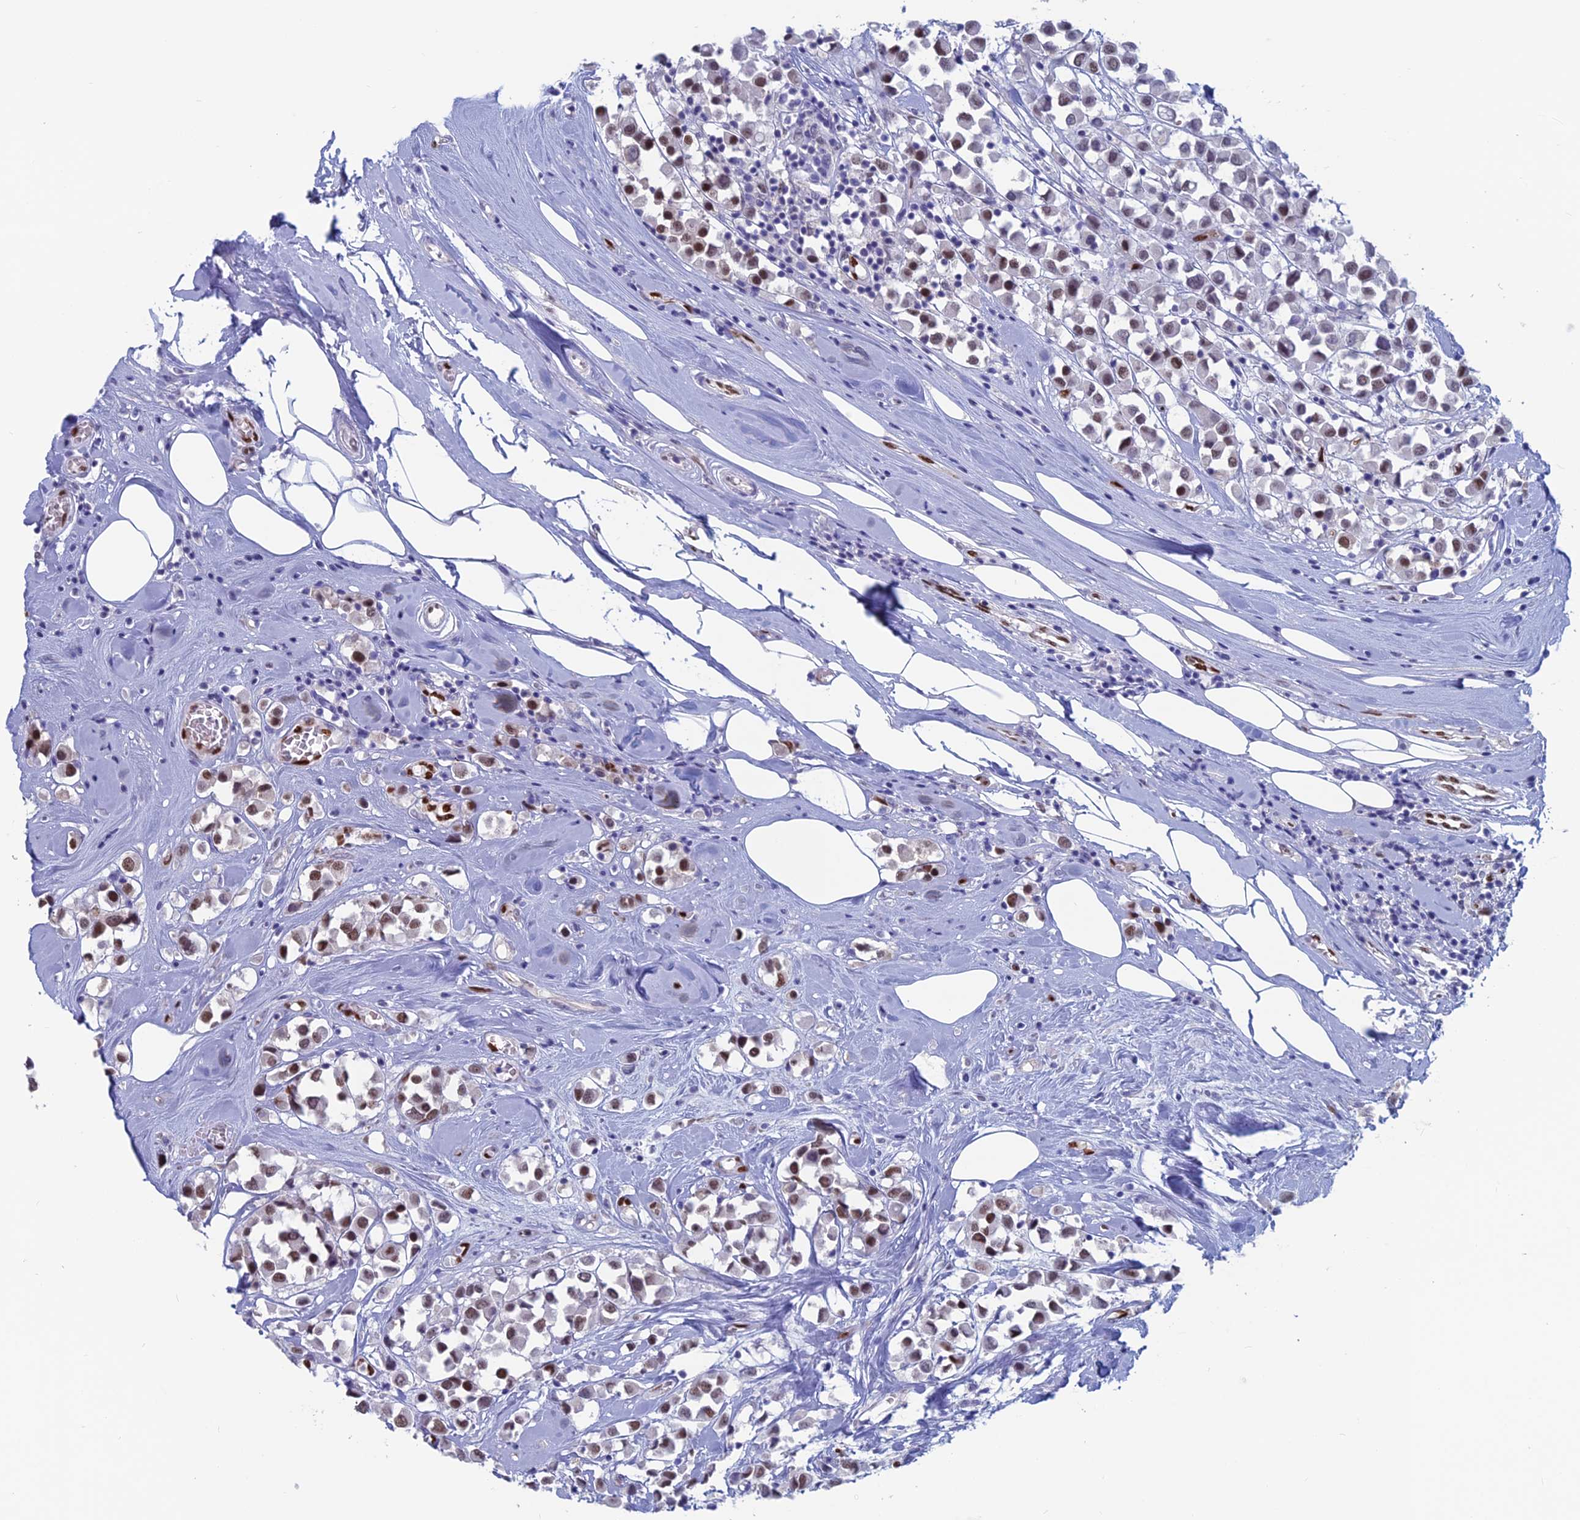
{"staining": {"intensity": "moderate", "quantity": "25%-75%", "location": "nuclear"}, "tissue": "breast cancer", "cell_type": "Tumor cells", "image_type": "cancer", "snomed": [{"axis": "morphology", "description": "Duct carcinoma"}, {"axis": "topography", "description": "Breast"}], "caption": "There is medium levels of moderate nuclear expression in tumor cells of intraductal carcinoma (breast), as demonstrated by immunohistochemical staining (brown color).", "gene": "NOL4L", "patient": {"sex": "female", "age": 61}}